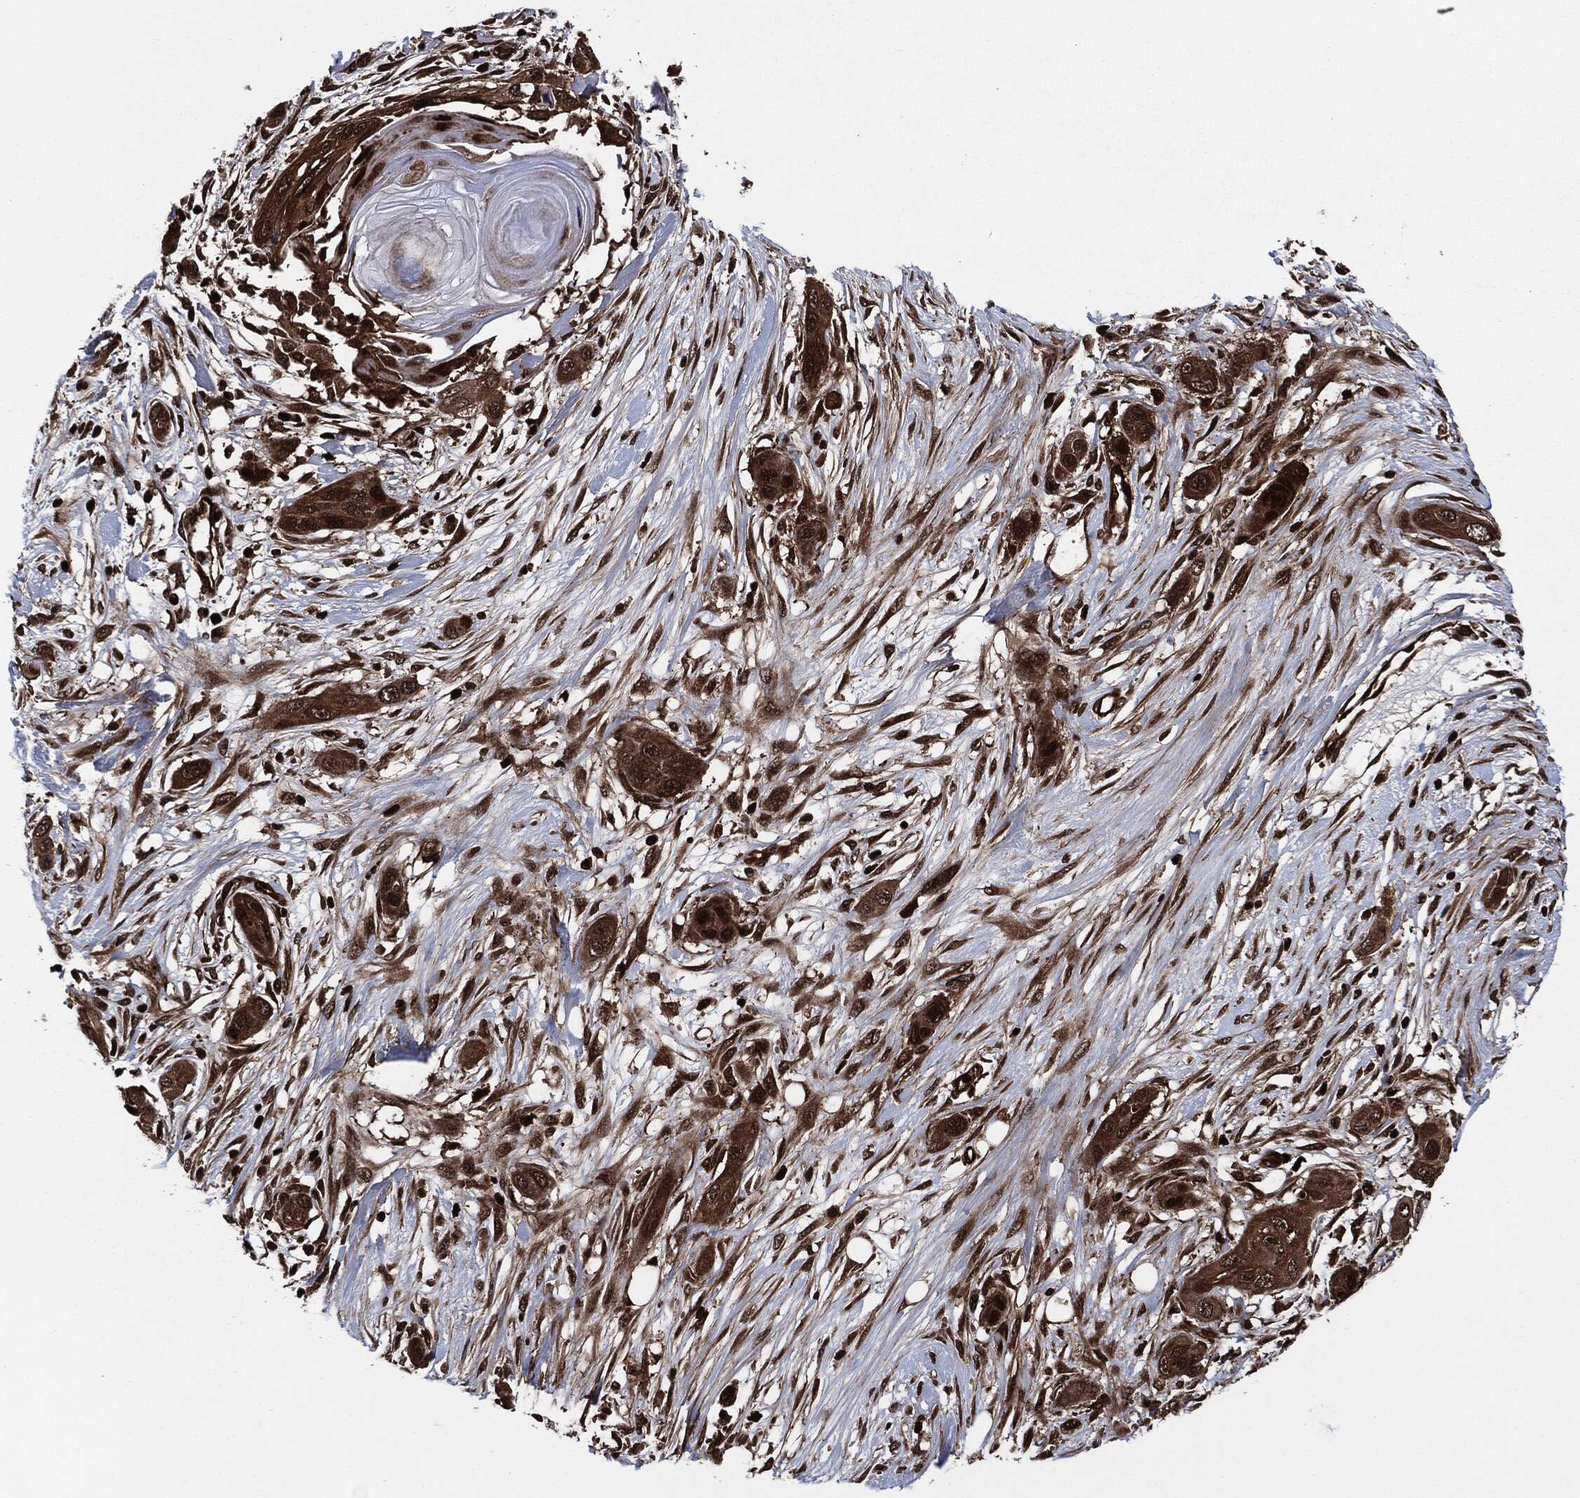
{"staining": {"intensity": "strong", "quantity": ">75%", "location": "cytoplasmic/membranous"}, "tissue": "skin cancer", "cell_type": "Tumor cells", "image_type": "cancer", "snomed": [{"axis": "morphology", "description": "Squamous cell carcinoma, NOS"}, {"axis": "topography", "description": "Skin"}], "caption": "The immunohistochemical stain shows strong cytoplasmic/membranous positivity in tumor cells of skin cancer tissue.", "gene": "YWHAB", "patient": {"sex": "male", "age": 79}}